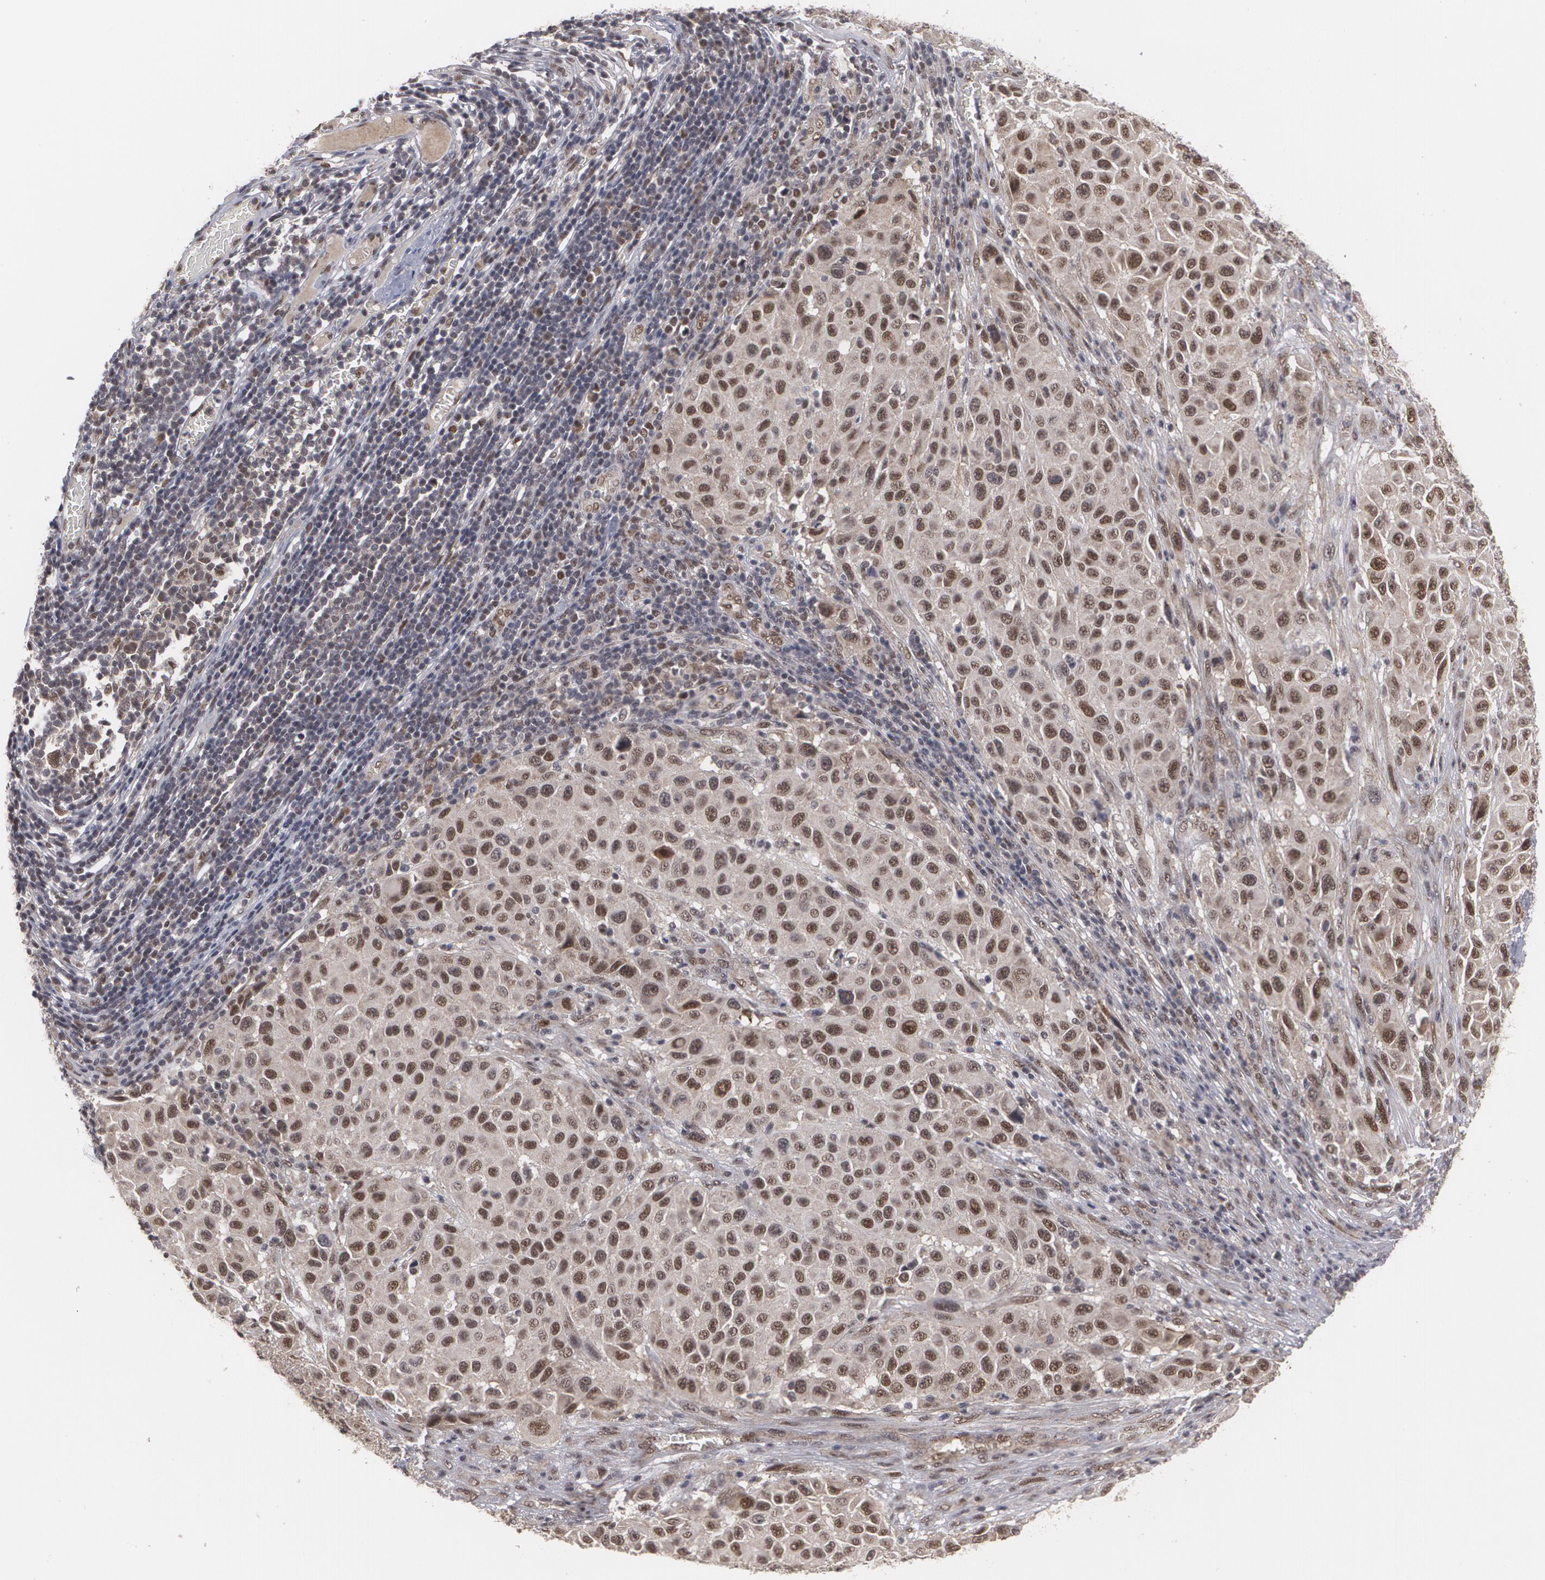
{"staining": {"intensity": "strong", "quantity": ">75%", "location": "nuclear"}, "tissue": "melanoma", "cell_type": "Tumor cells", "image_type": "cancer", "snomed": [{"axis": "morphology", "description": "Malignant melanoma, Metastatic site"}, {"axis": "topography", "description": "Lymph node"}], "caption": "Brown immunohistochemical staining in melanoma reveals strong nuclear staining in approximately >75% of tumor cells. Immunohistochemistry (ihc) stains the protein in brown and the nuclei are stained blue.", "gene": "INTS6", "patient": {"sex": "male", "age": 61}}